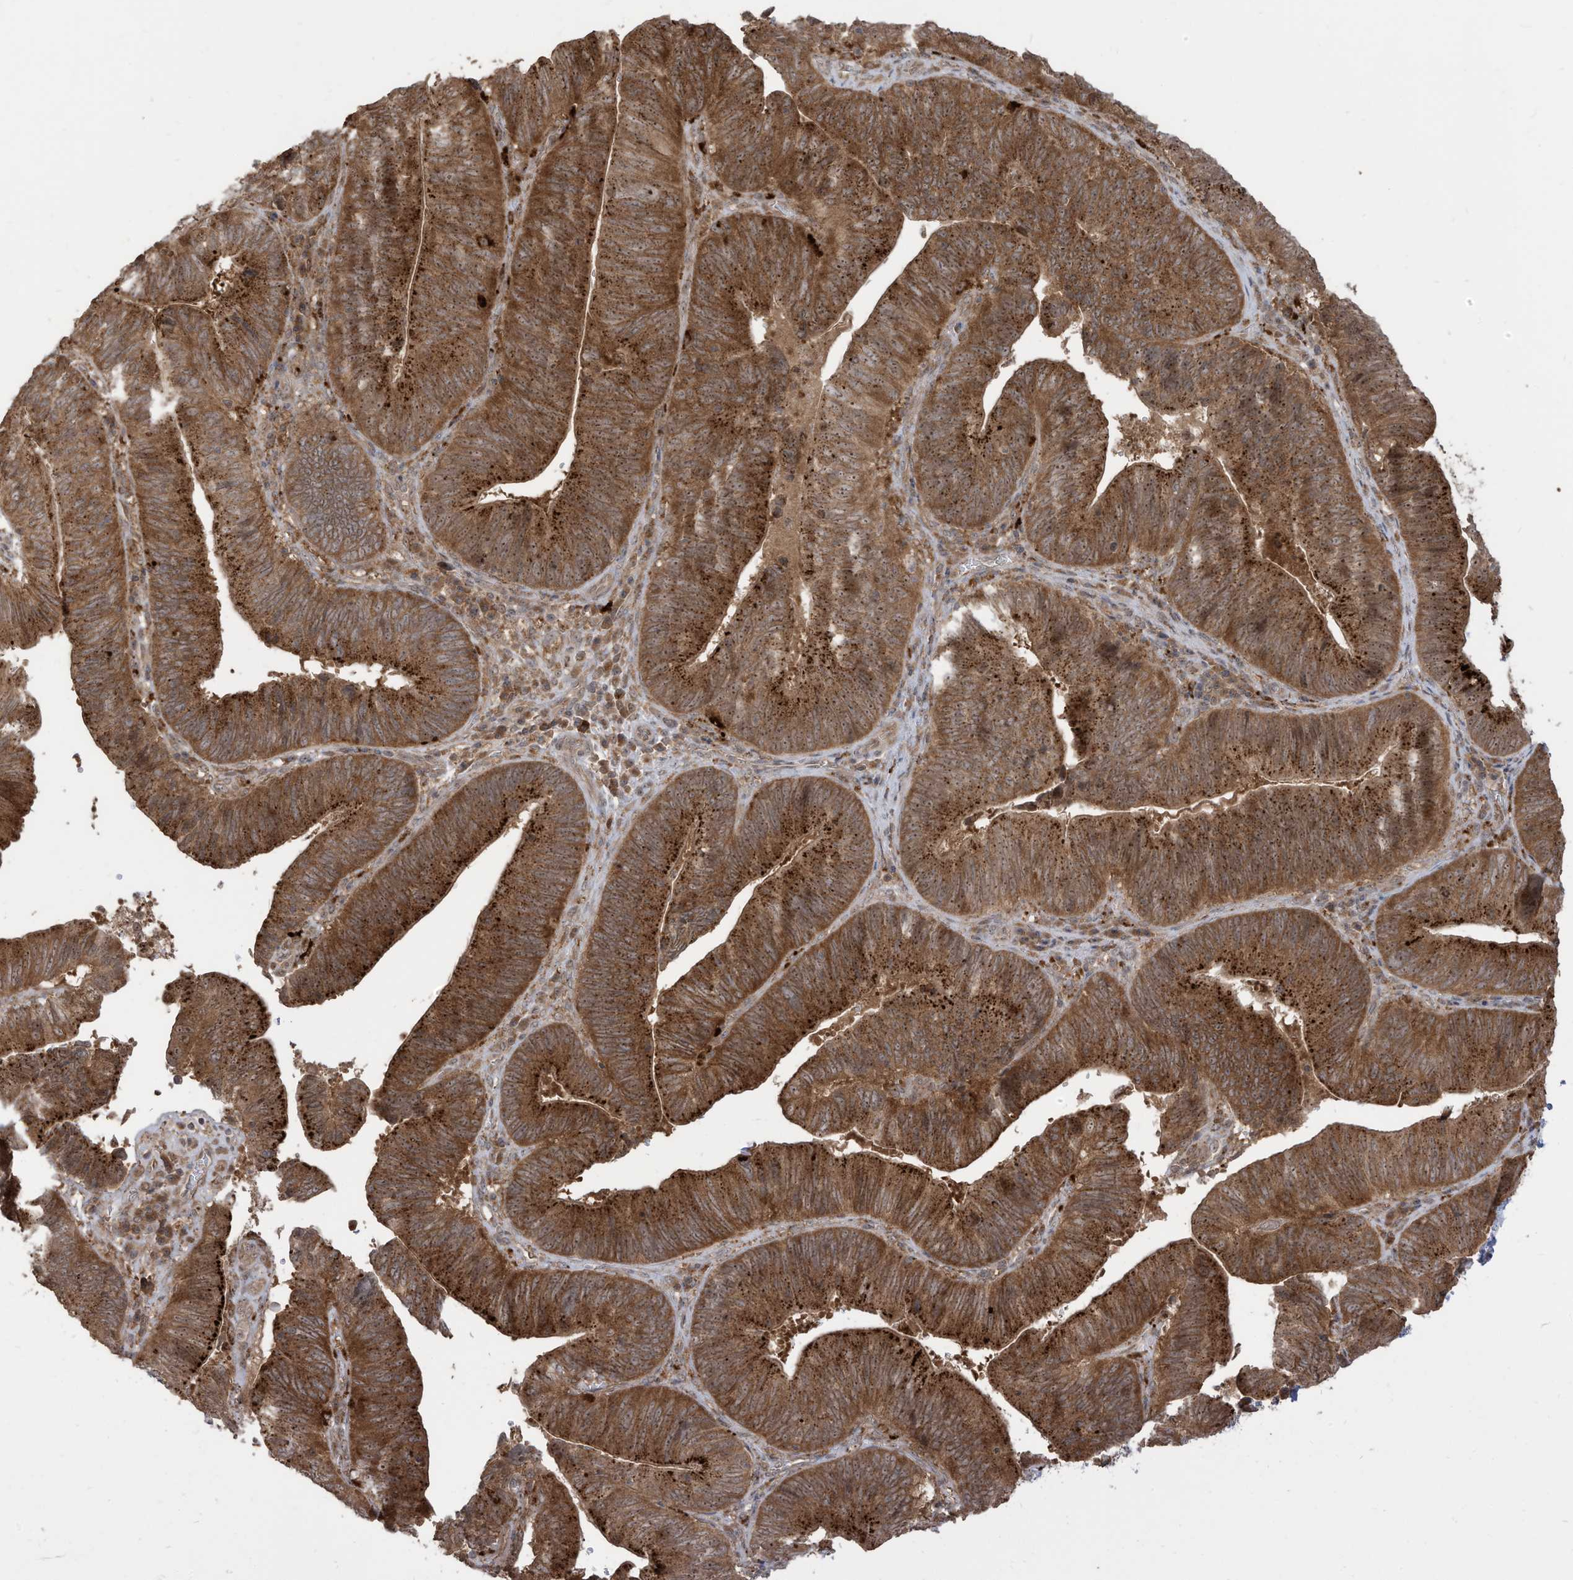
{"staining": {"intensity": "strong", "quantity": ">75%", "location": "cytoplasmic/membranous,nuclear"}, "tissue": "pancreatic cancer", "cell_type": "Tumor cells", "image_type": "cancer", "snomed": [{"axis": "morphology", "description": "Adenocarcinoma, NOS"}, {"axis": "topography", "description": "Pancreas"}], "caption": "This is an image of immunohistochemistry staining of pancreatic cancer (adenocarcinoma), which shows strong positivity in the cytoplasmic/membranous and nuclear of tumor cells.", "gene": "CARF", "patient": {"sex": "male", "age": 63}}